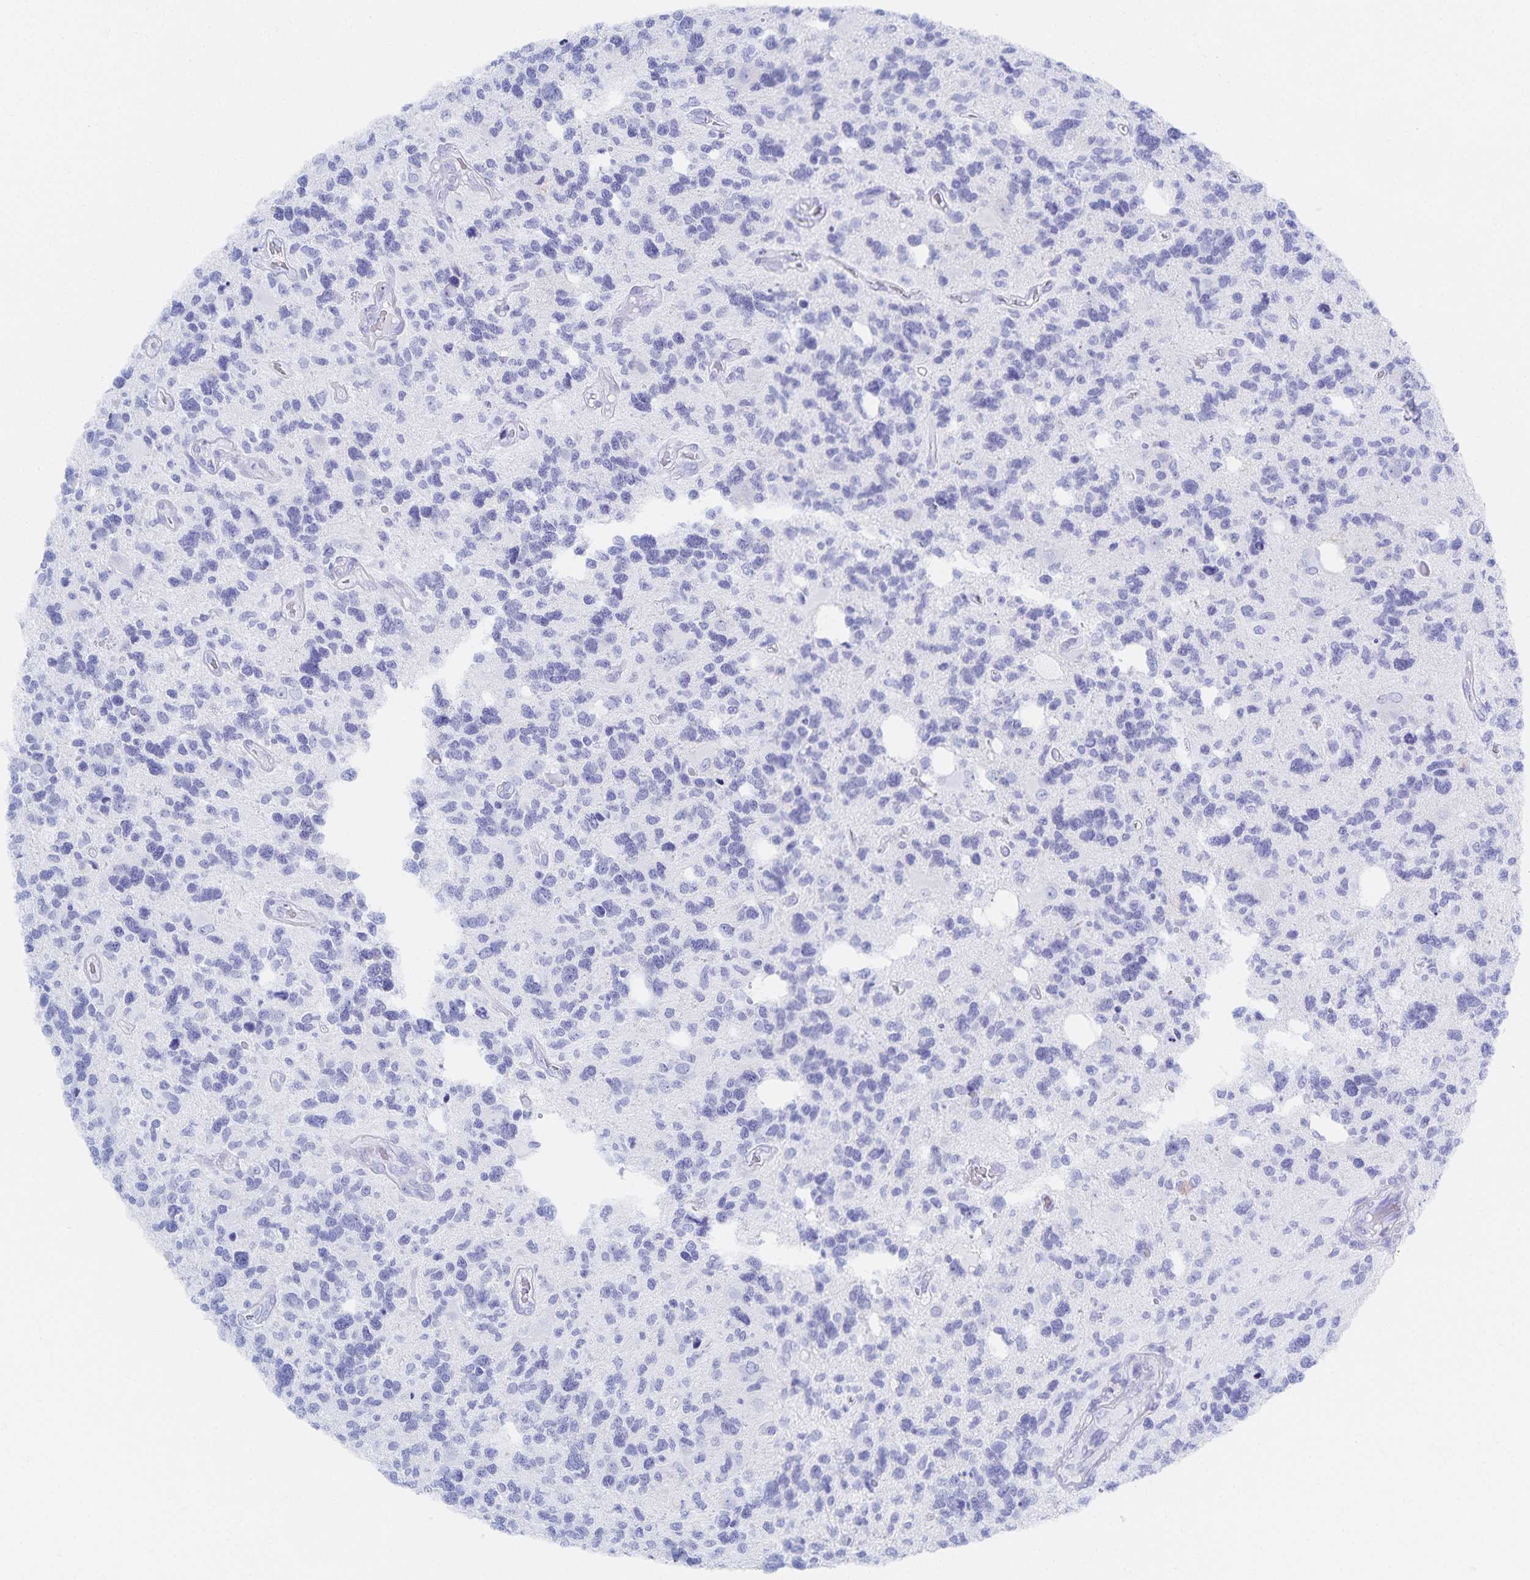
{"staining": {"intensity": "negative", "quantity": "none", "location": "none"}, "tissue": "glioma", "cell_type": "Tumor cells", "image_type": "cancer", "snomed": [{"axis": "morphology", "description": "Glioma, malignant, High grade"}, {"axis": "topography", "description": "Brain"}], "caption": "Tumor cells show no significant protein expression in malignant glioma (high-grade).", "gene": "SNTN", "patient": {"sex": "male", "age": 49}}